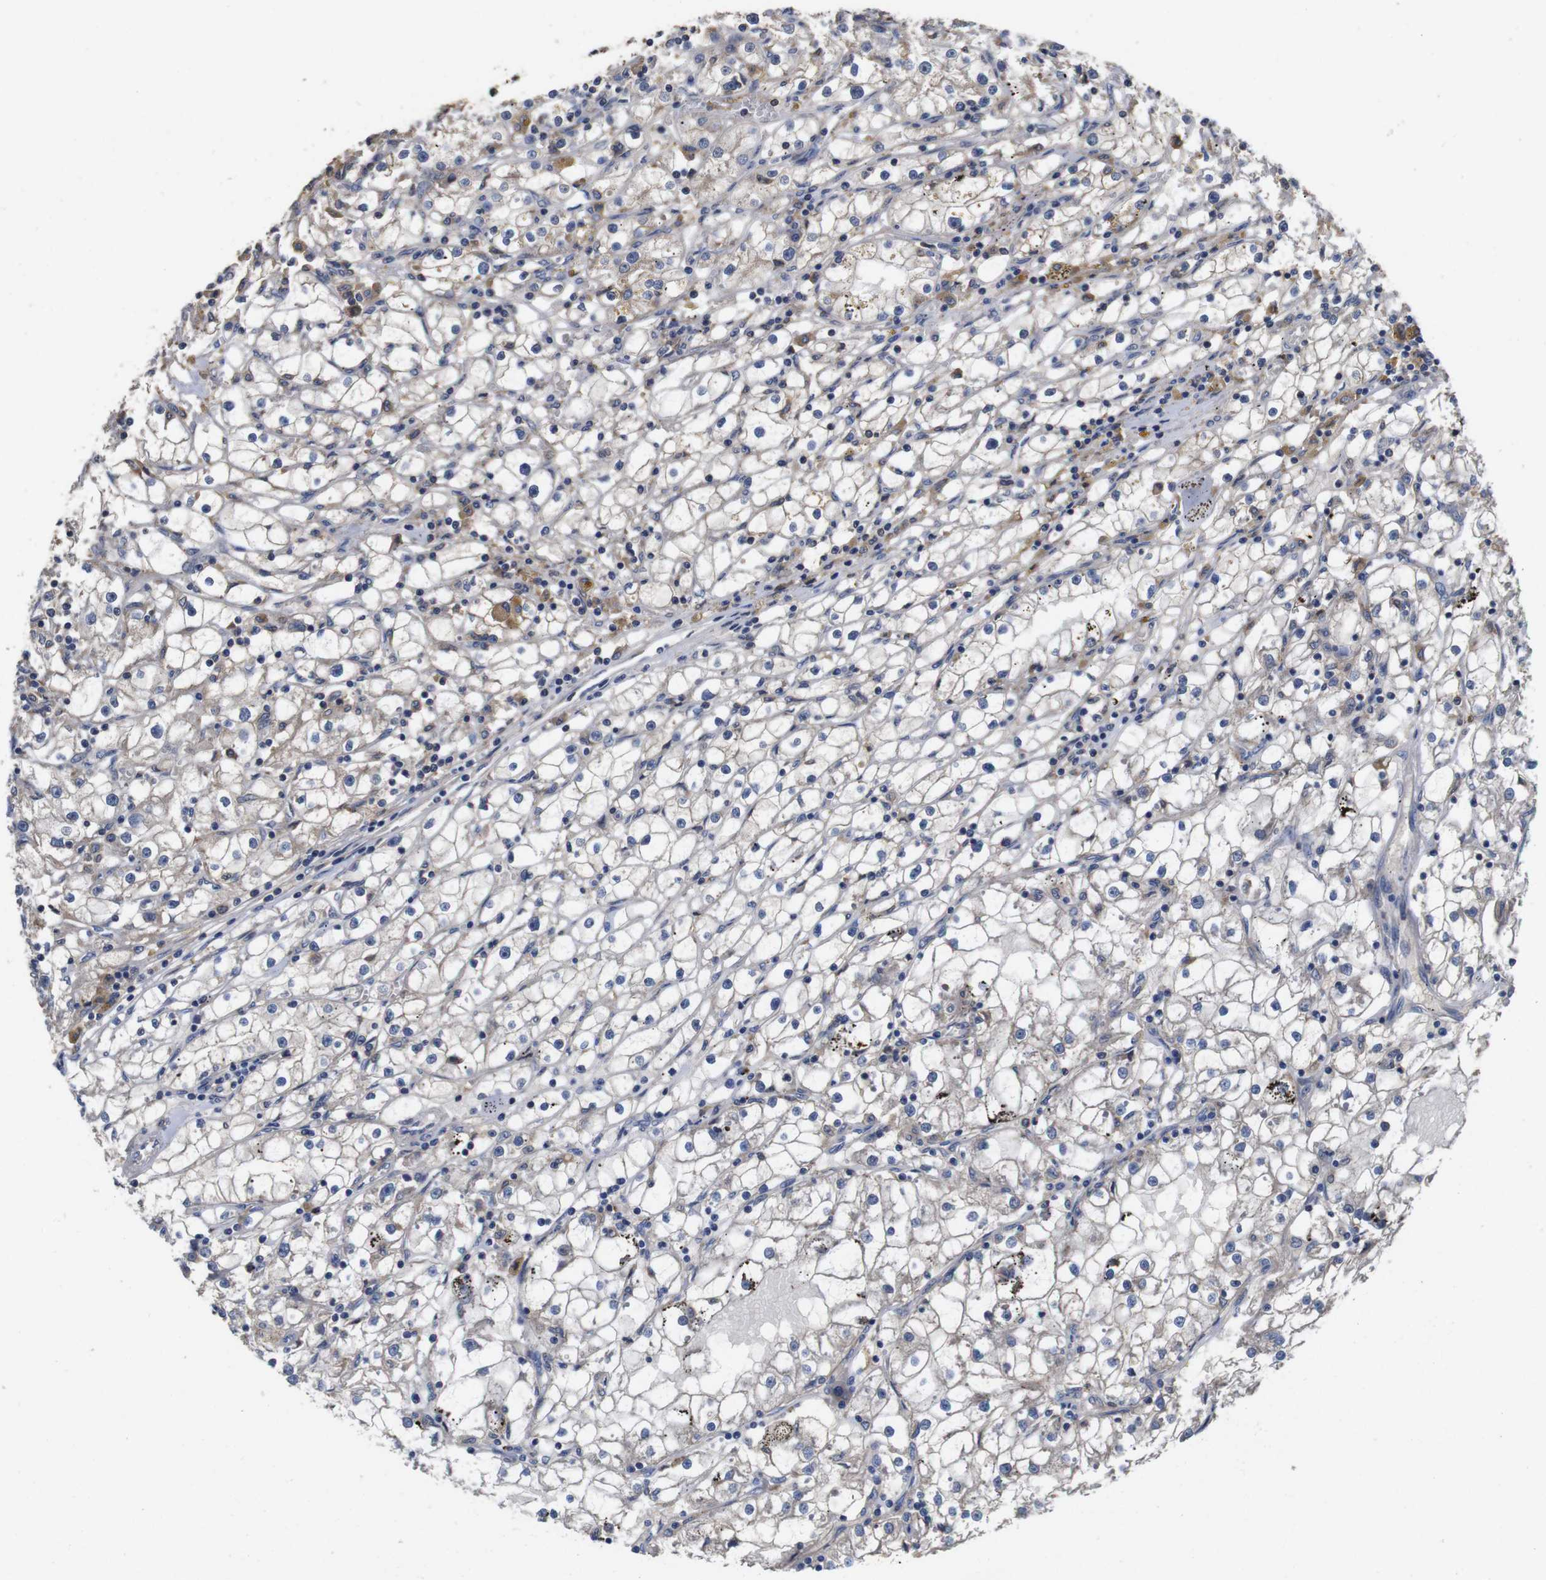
{"staining": {"intensity": "moderate", "quantity": "<25%", "location": "cytoplasmic/membranous"}, "tissue": "renal cancer", "cell_type": "Tumor cells", "image_type": "cancer", "snomed": [{"axis": "morphology", "description": "Adenocarcinoma, NOS"}, {"axis": "topography", "description": "Kidney"}], "caption": "An immunohistochemistry (IHC) photomicrograph of tumor tissue is shown. Protein staining in brown highlights moderate cytoplasmic/membranous positivity in renal cancer (adenocarcinoma) within tumor cells. (DAB (3,3'-diaminobenzidine) IHC, brown staining for protein, blue staining for nuclei).", "gene": "ARHGAP24", "patient": {"sex": "male", "age": 56}}